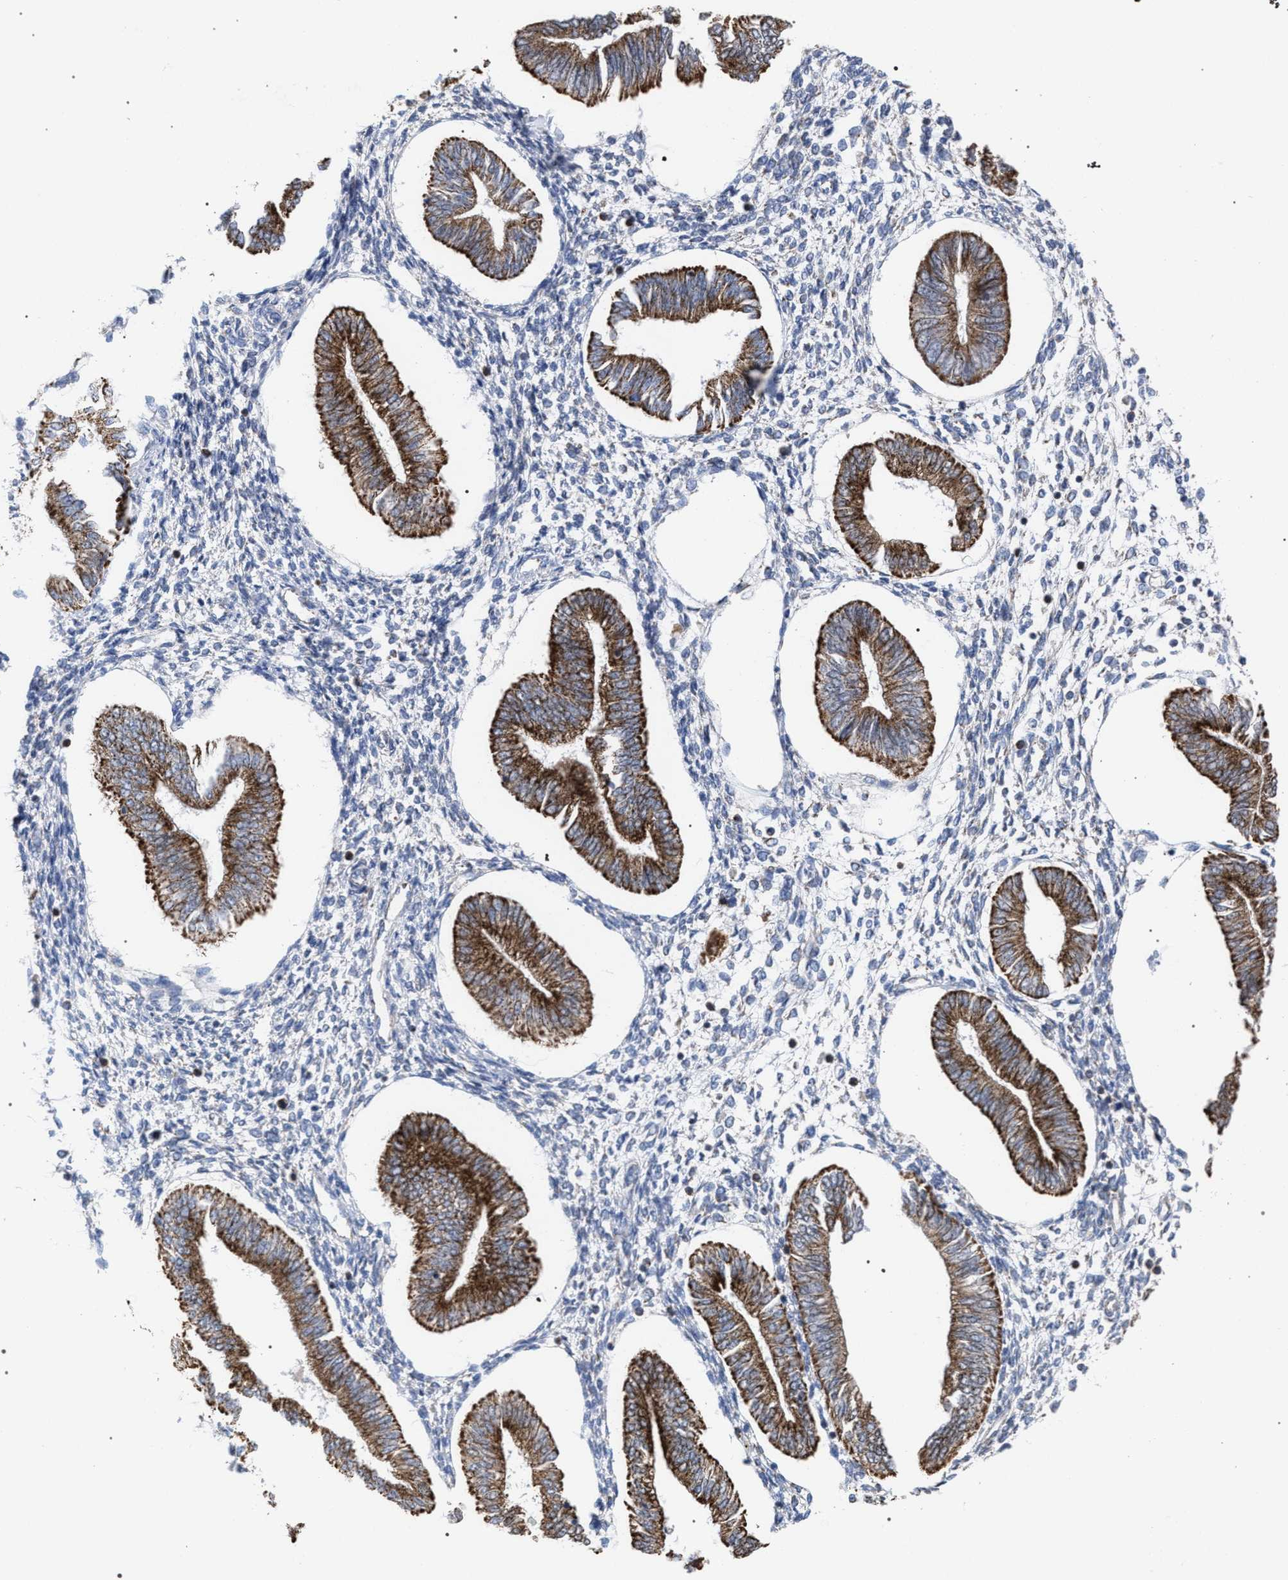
{"staining": {"intensity": "negative", "quantity": "none", "location": "none"}, "tissue": "endometrium", "cell_type": "Cells in endometrial stroma", "image_type": "normal", "snomed": [{"axis": "morphology", "description": "Normal tissue, NOS"}, {"axis": "topography", "description": "Endometrium"}], "caption": "DAB (3,3'-diaminobenzidine) immunohistochemical staining of benign human endometrium shows no significant staining in cells in endometrial stroma.", "gene": "ECI2", "patient": {"sex": "female", "age": 50}}